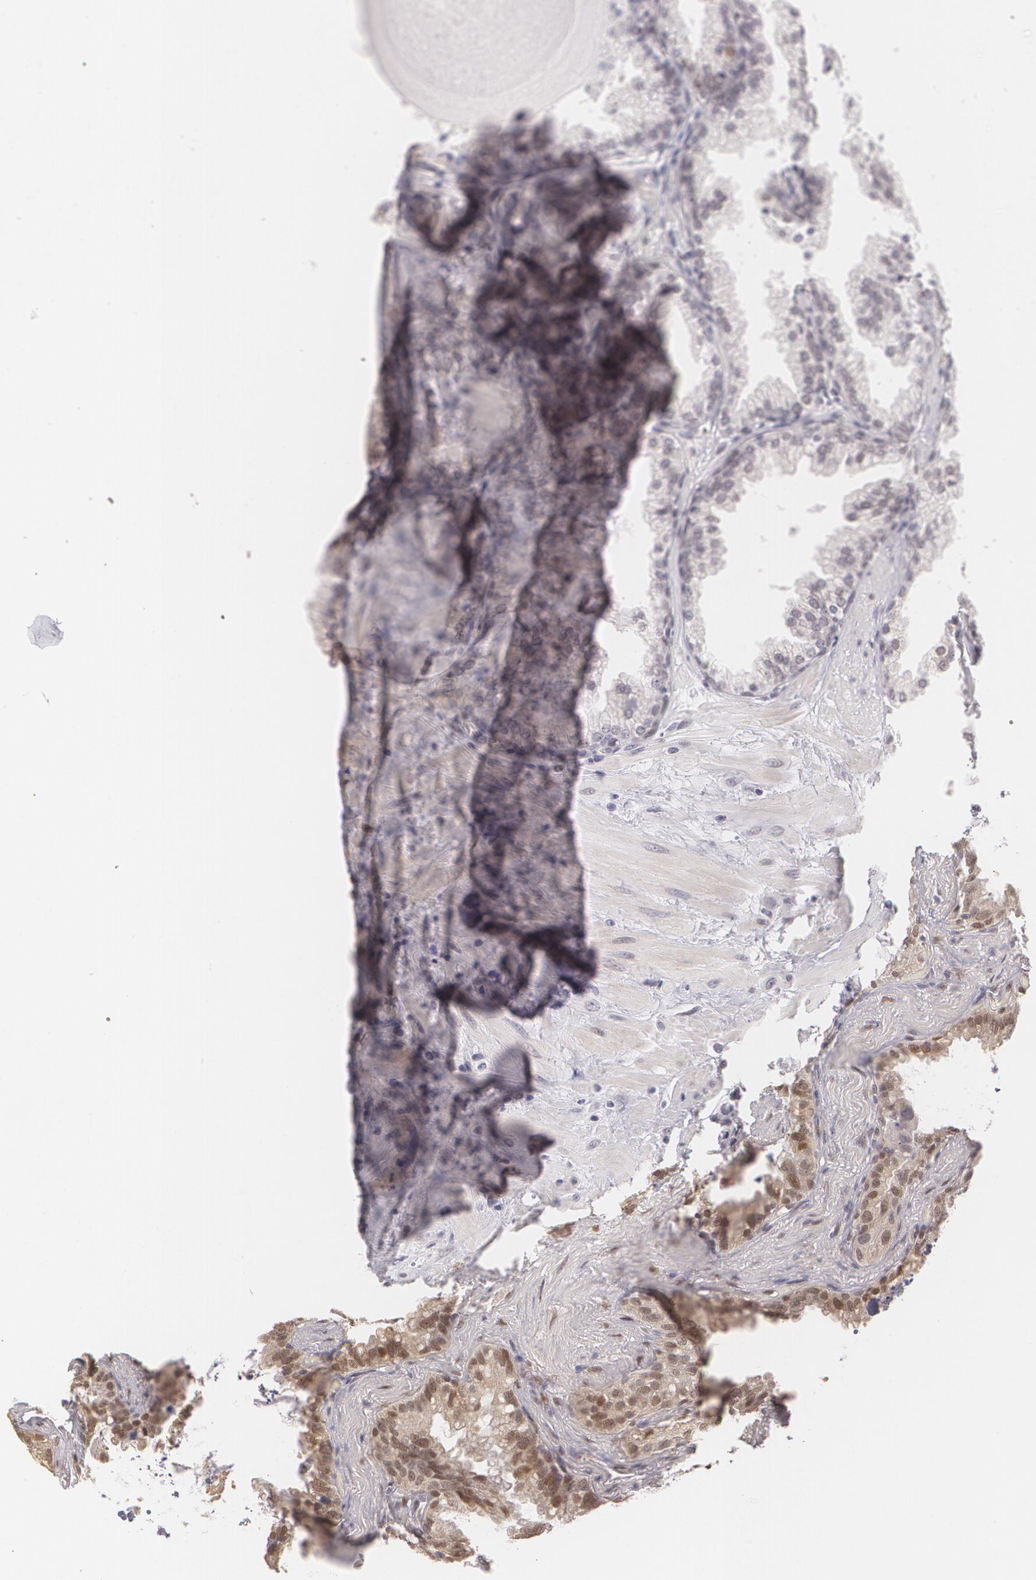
{"staining": {"intensity": "moderate", "quantity": "25%-75%", "location": "cytoplasmic/membranous,nuclear"}, "tissue": "prostate", "cell_type": "Glandular cells", "image_type": "normal", "snomed": [{"axis": "morphology", "description": "Normal tissue, NOS"}, {"axis": "topography", "description": "Prostate"}], "caption": "Brown immunohistochemical staining in benign human prostate exhibits moderate cytoplasmic/membranous,nuclear expression in about 25%-75% of glandular cells.", "gene": "ZBTB16", "patient": {"sex": "male", "age": 51}}